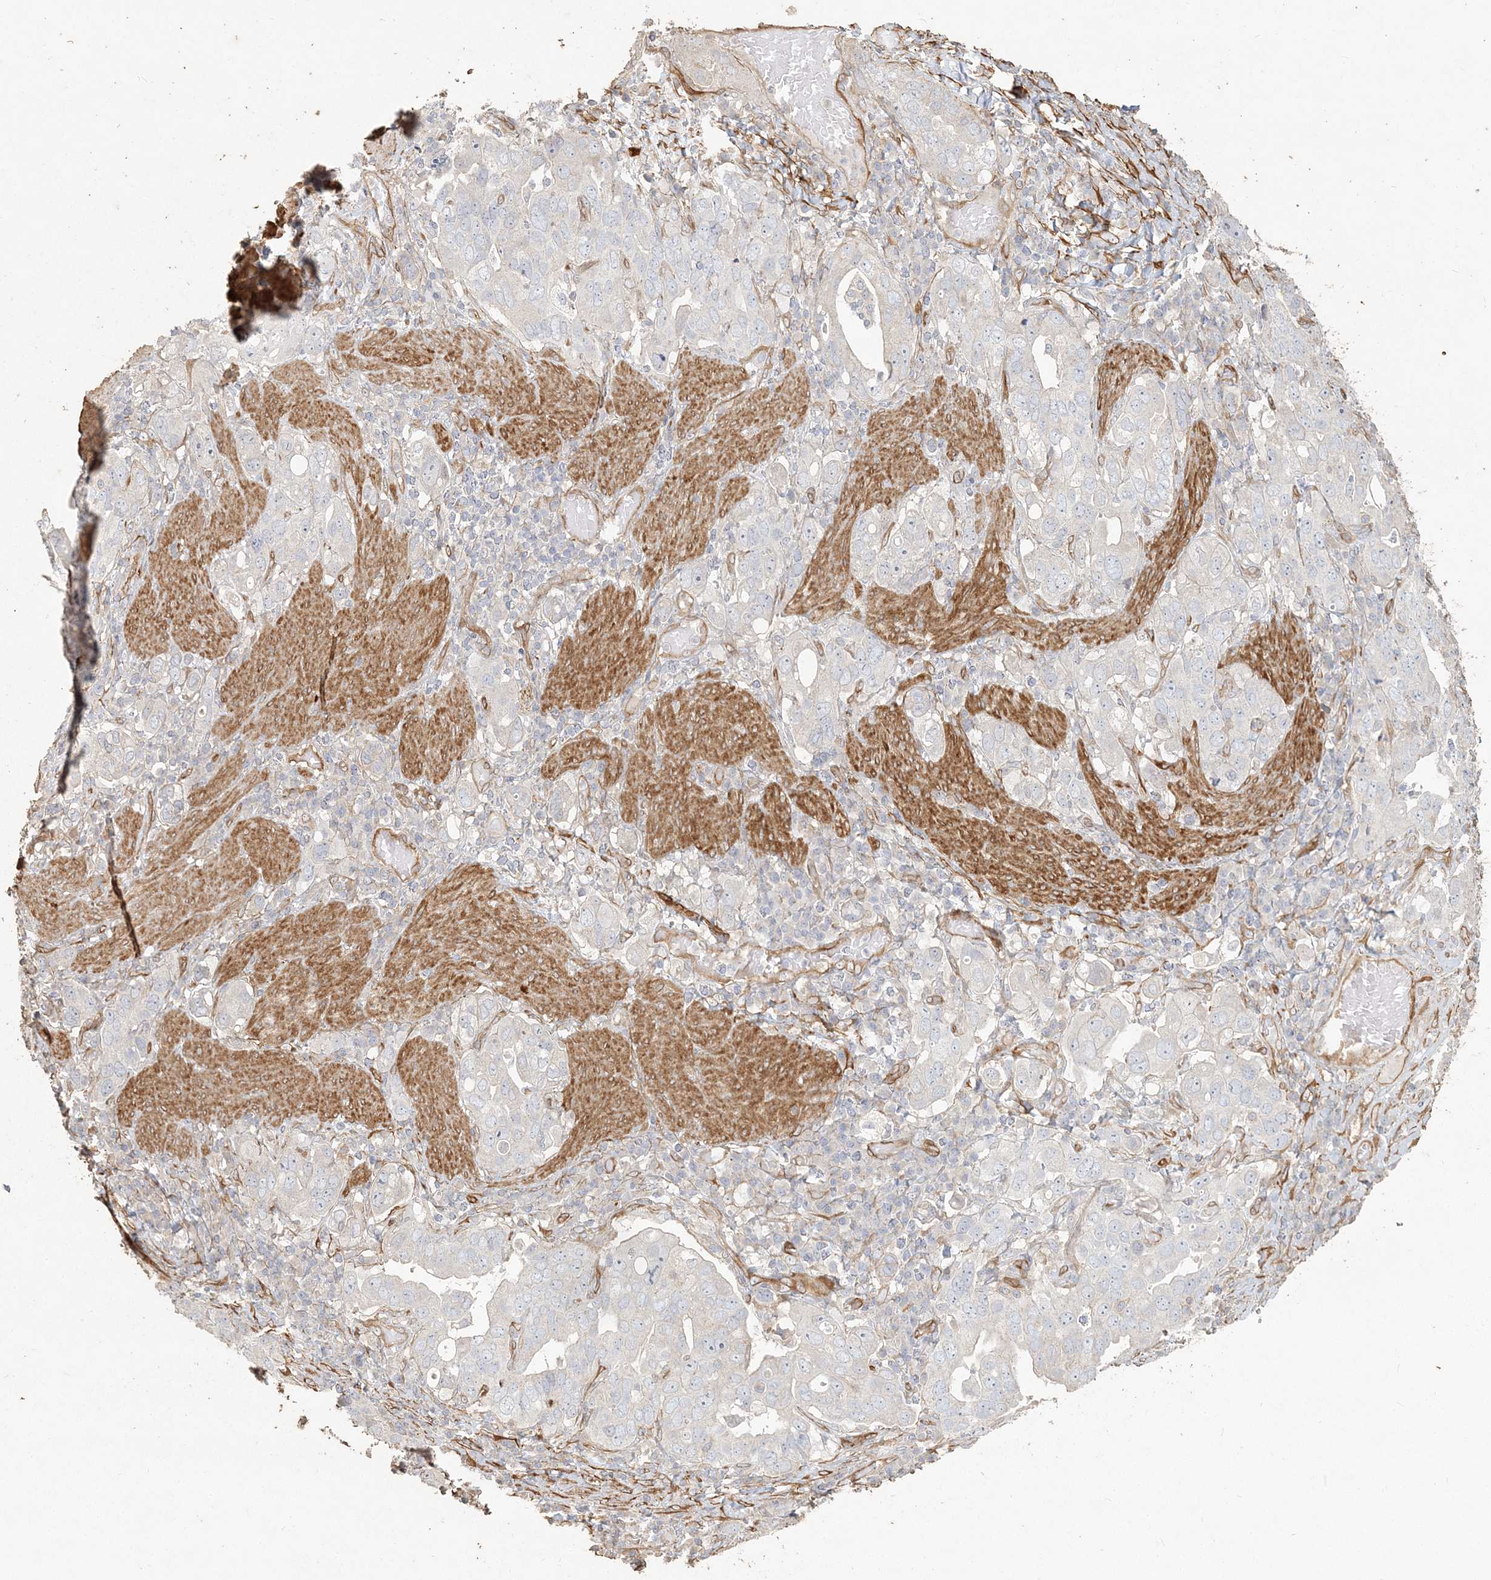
{"staining": {"intensity": "negative", "quantity": "none", "location": "none"}, "tissue": "stomach cancer", "cell_type": "Tumor cells", "image_type": "cancer", "snomed": [{"axis": "morphology", "description": "Adenocarcinoma, NOS"}, {"axis": "topography", "description": "Stomach, upper"}], "caption": "Histopathology image shows no protein expression in tumor cells of stomach adenocarcinoma tissue.", "gene": "RNF145", "patient": {"sex": "male", "age": 62}}